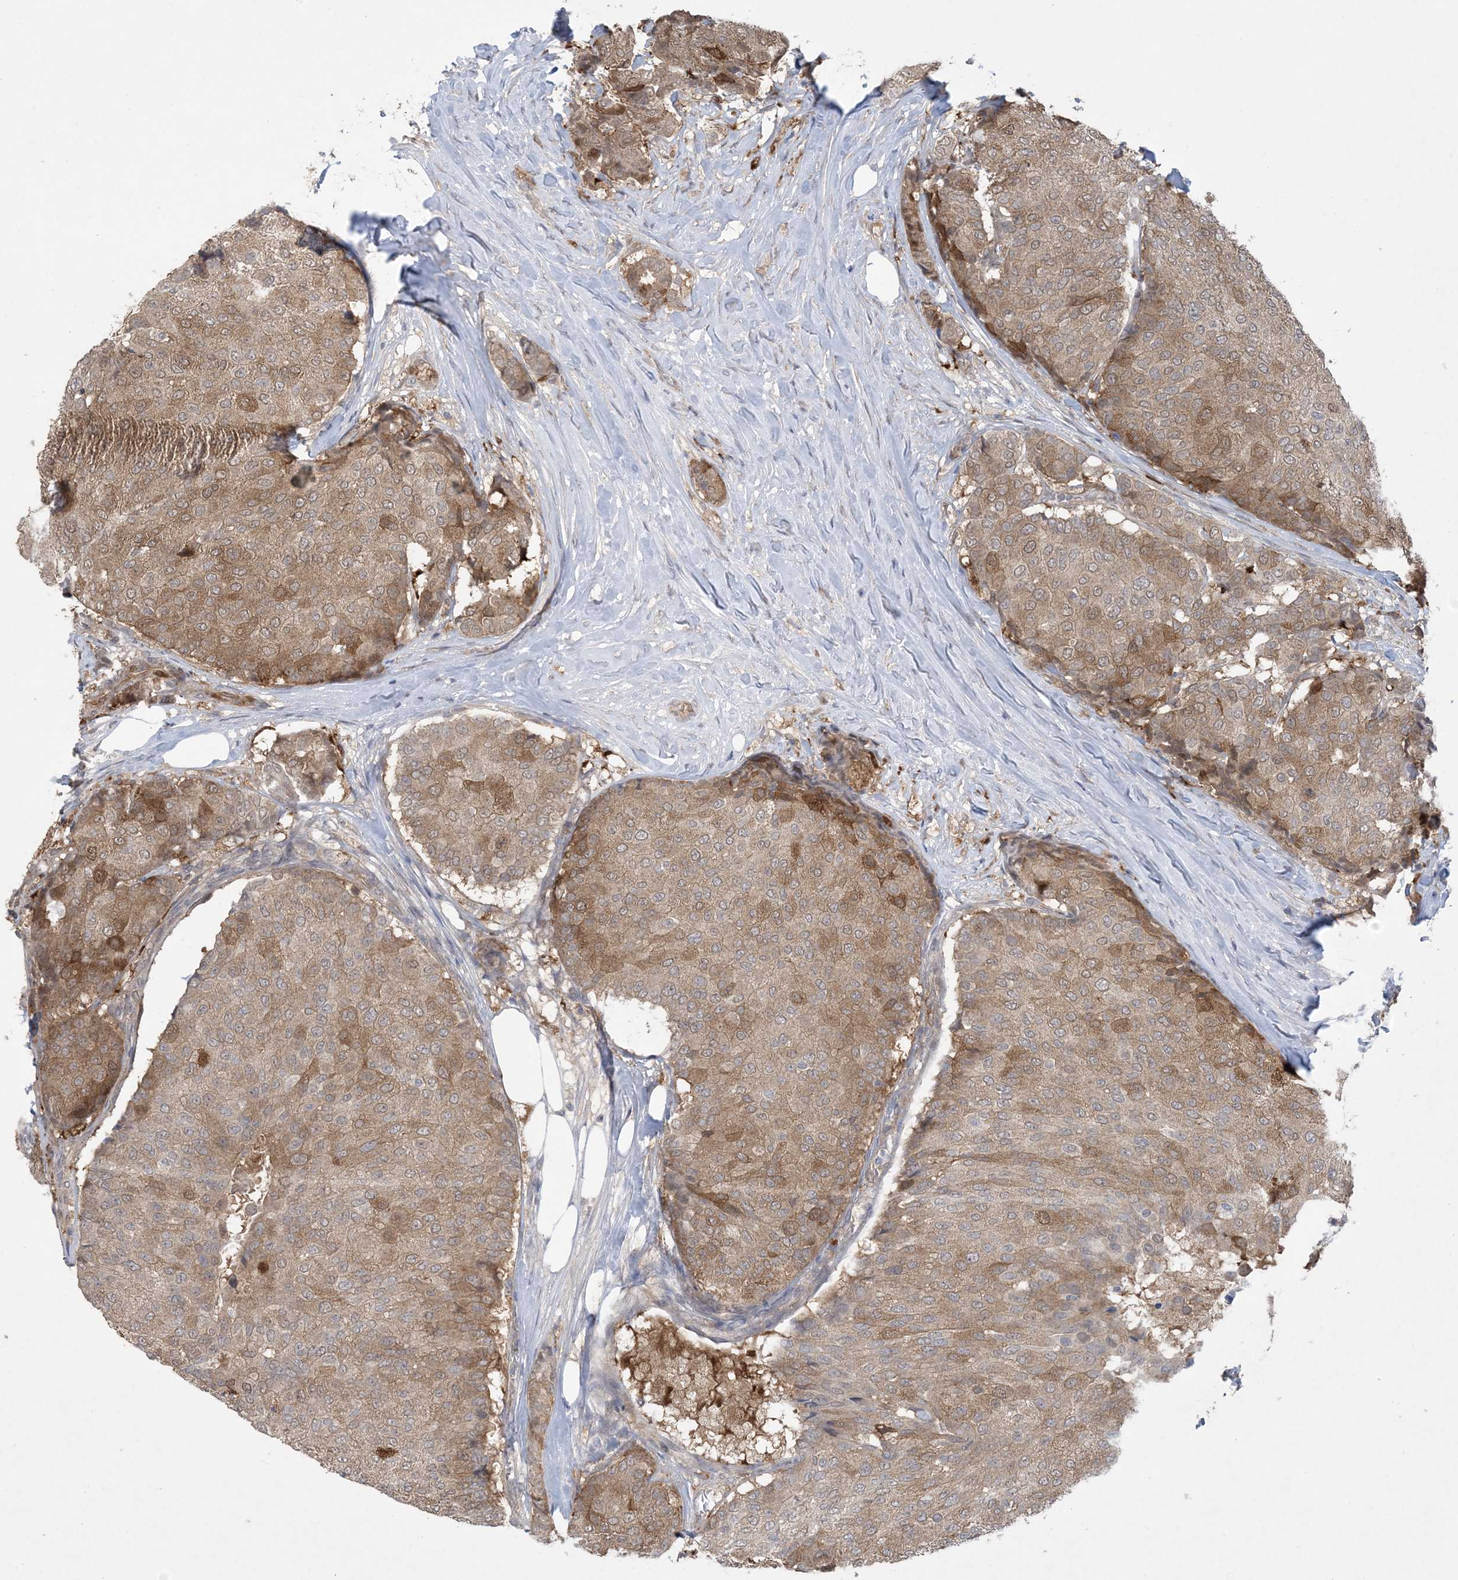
{"staining": {"intensity": "moderate", "quantity": ">75%", "location": "cytoplasmic/membranous"}, "tissue": "breast cancer", "cell_type": "Tumor cells", "image_type": "cancer", "snomed": [{"axis": "morphology", "description": "Duct carcinoma"}, {"axis": "topography", "description": "Breast"}], "caption": "Immunohistochemistry (IHC) (DAB (3,3'-diaminobenzidine)) staining of human breast cancer displays moderate cytoplasmic/membranous protein expression in about >75% of tumor cells.", "gene": "HMGCS1", "patient": {"sex": "female", "age": 75}}